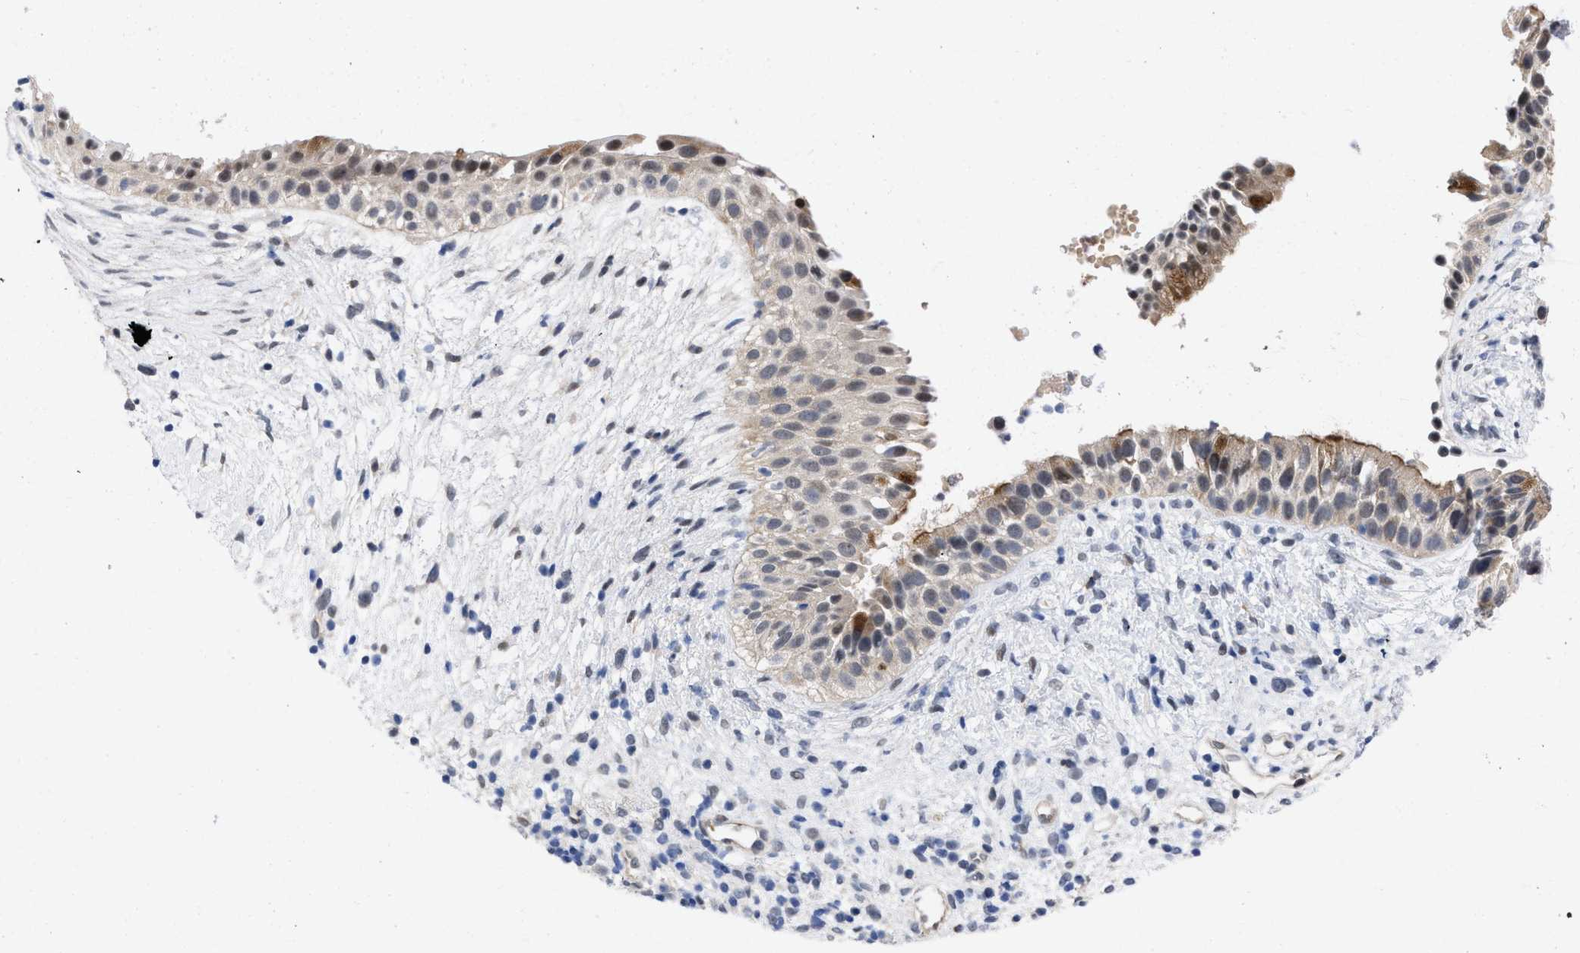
{"staining": {"intensity": "moderate", "quantity": "25%-75%", "location": "cytoplasmic/membranous"}, "tissue": "nasopharynx", "cell_type": "Respiratory epithelial cells", "image_type": "normal", "snomed": [{"axis": "morphology", "description": "Normal tissue, NOS"}, {"axis": "topography", "description": "Nasopharynx"}], "caption": "IHC staining of benign nasopharynx, which exhibits medium levels of moderate cytoplasmic/membranous expression in about 25%-75% of respiratory epithelial cells indicating moderate cytoplasmic/membranous protein staining. The staining was performed using DAB (3,3'-diaminobenzidine) (brown) for protein detection and nuclei were counterstained in hematoxylin (blue).", "gene": "THRA", "patient": {"sex": "male", "age": 22}}